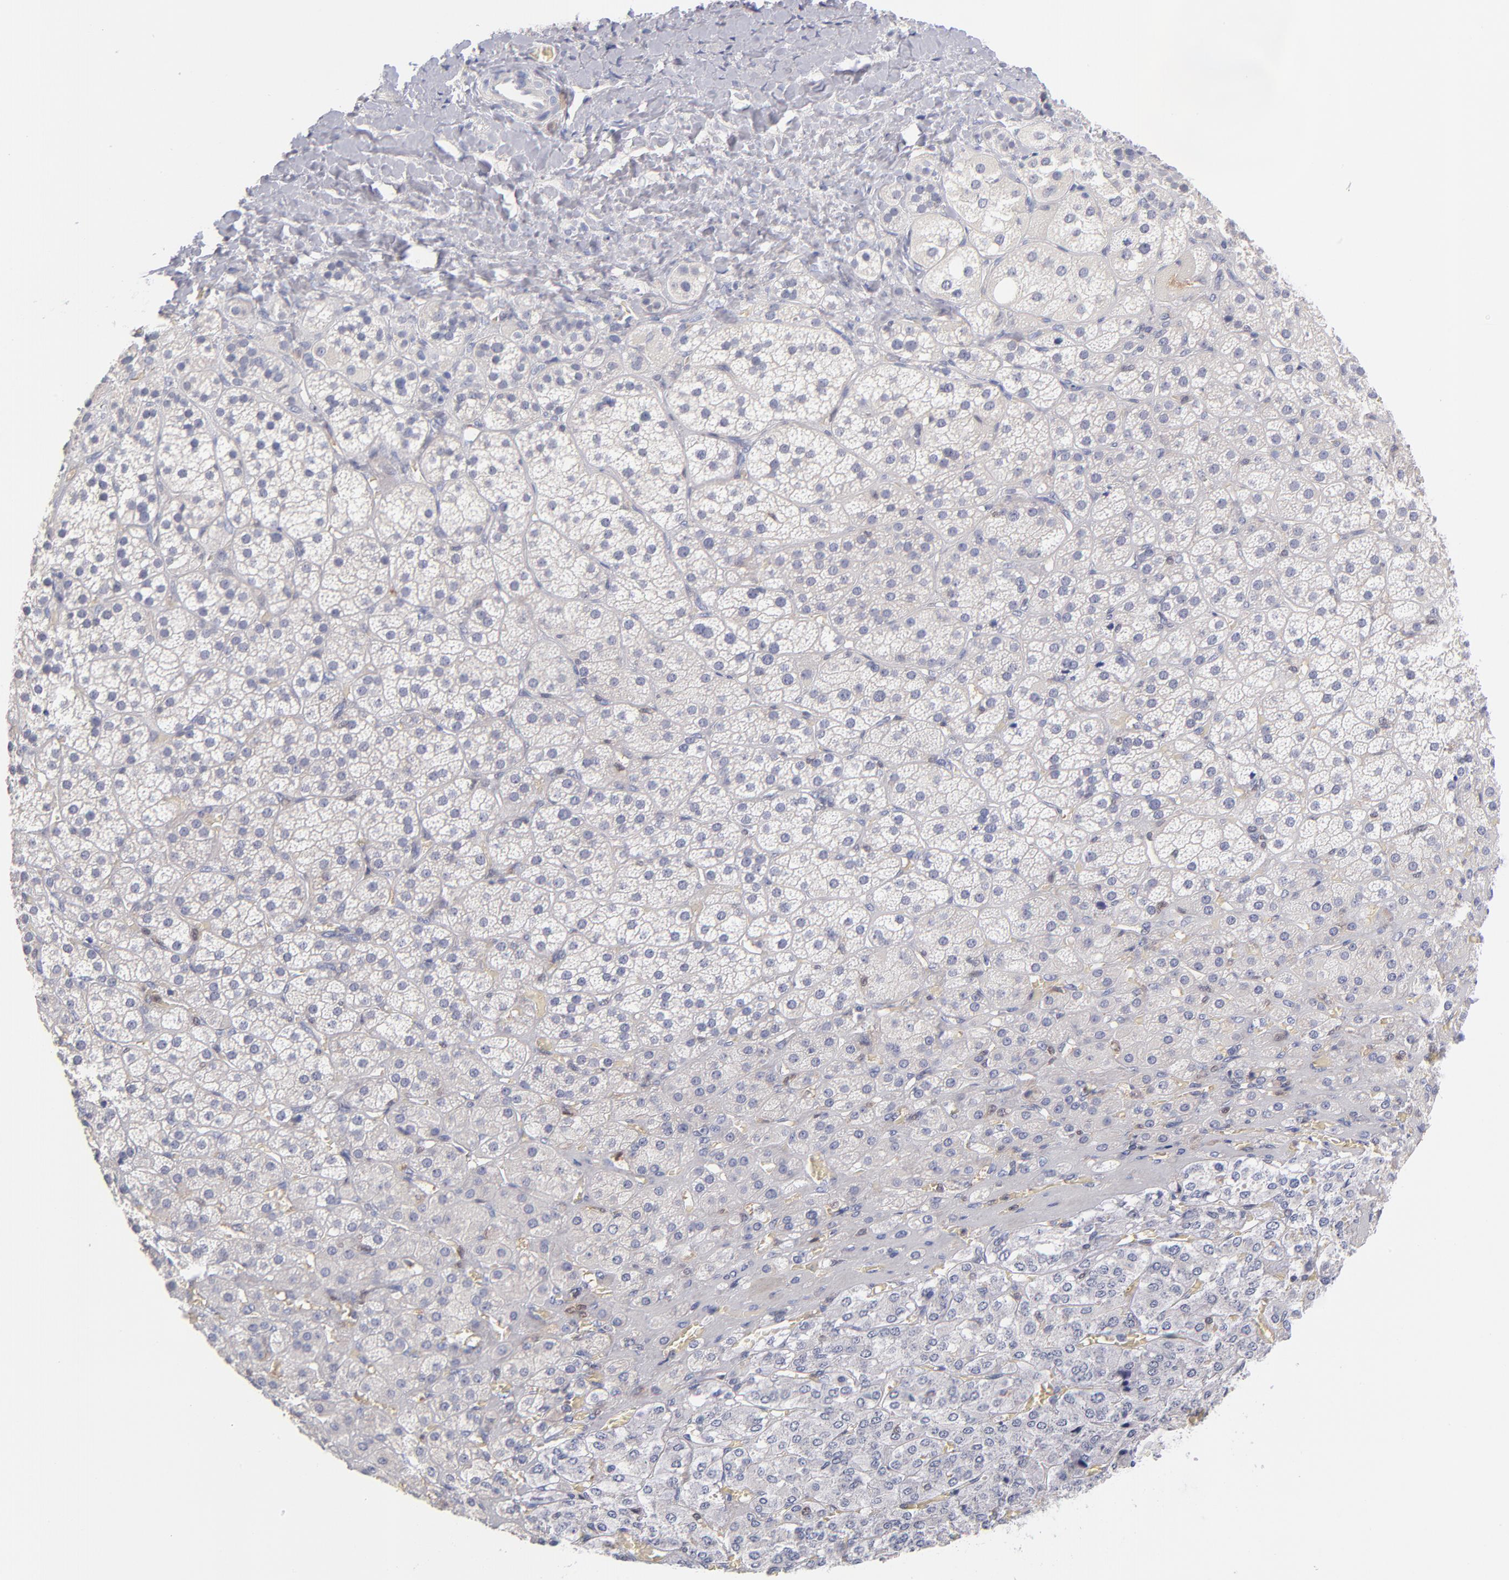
{"staining": {"intensity": "negative", "quantity": "none", "location": "none"}, "tissue": "adrenal gland", "cell_type": "Glandular cells", "image_type": "normal", "snomed": [{"axis": "morphology", "description": "Normal tissue, NOS"}, {"axis": "topography", "description": "Adrenal gland"}], "caption": "An immunohistochemistry image of normal adrenal gland is shown. There is no staining in glandular cells of adrenal gland.", "gene": "BID", "patient": {"sex": "female", "age": 71}}